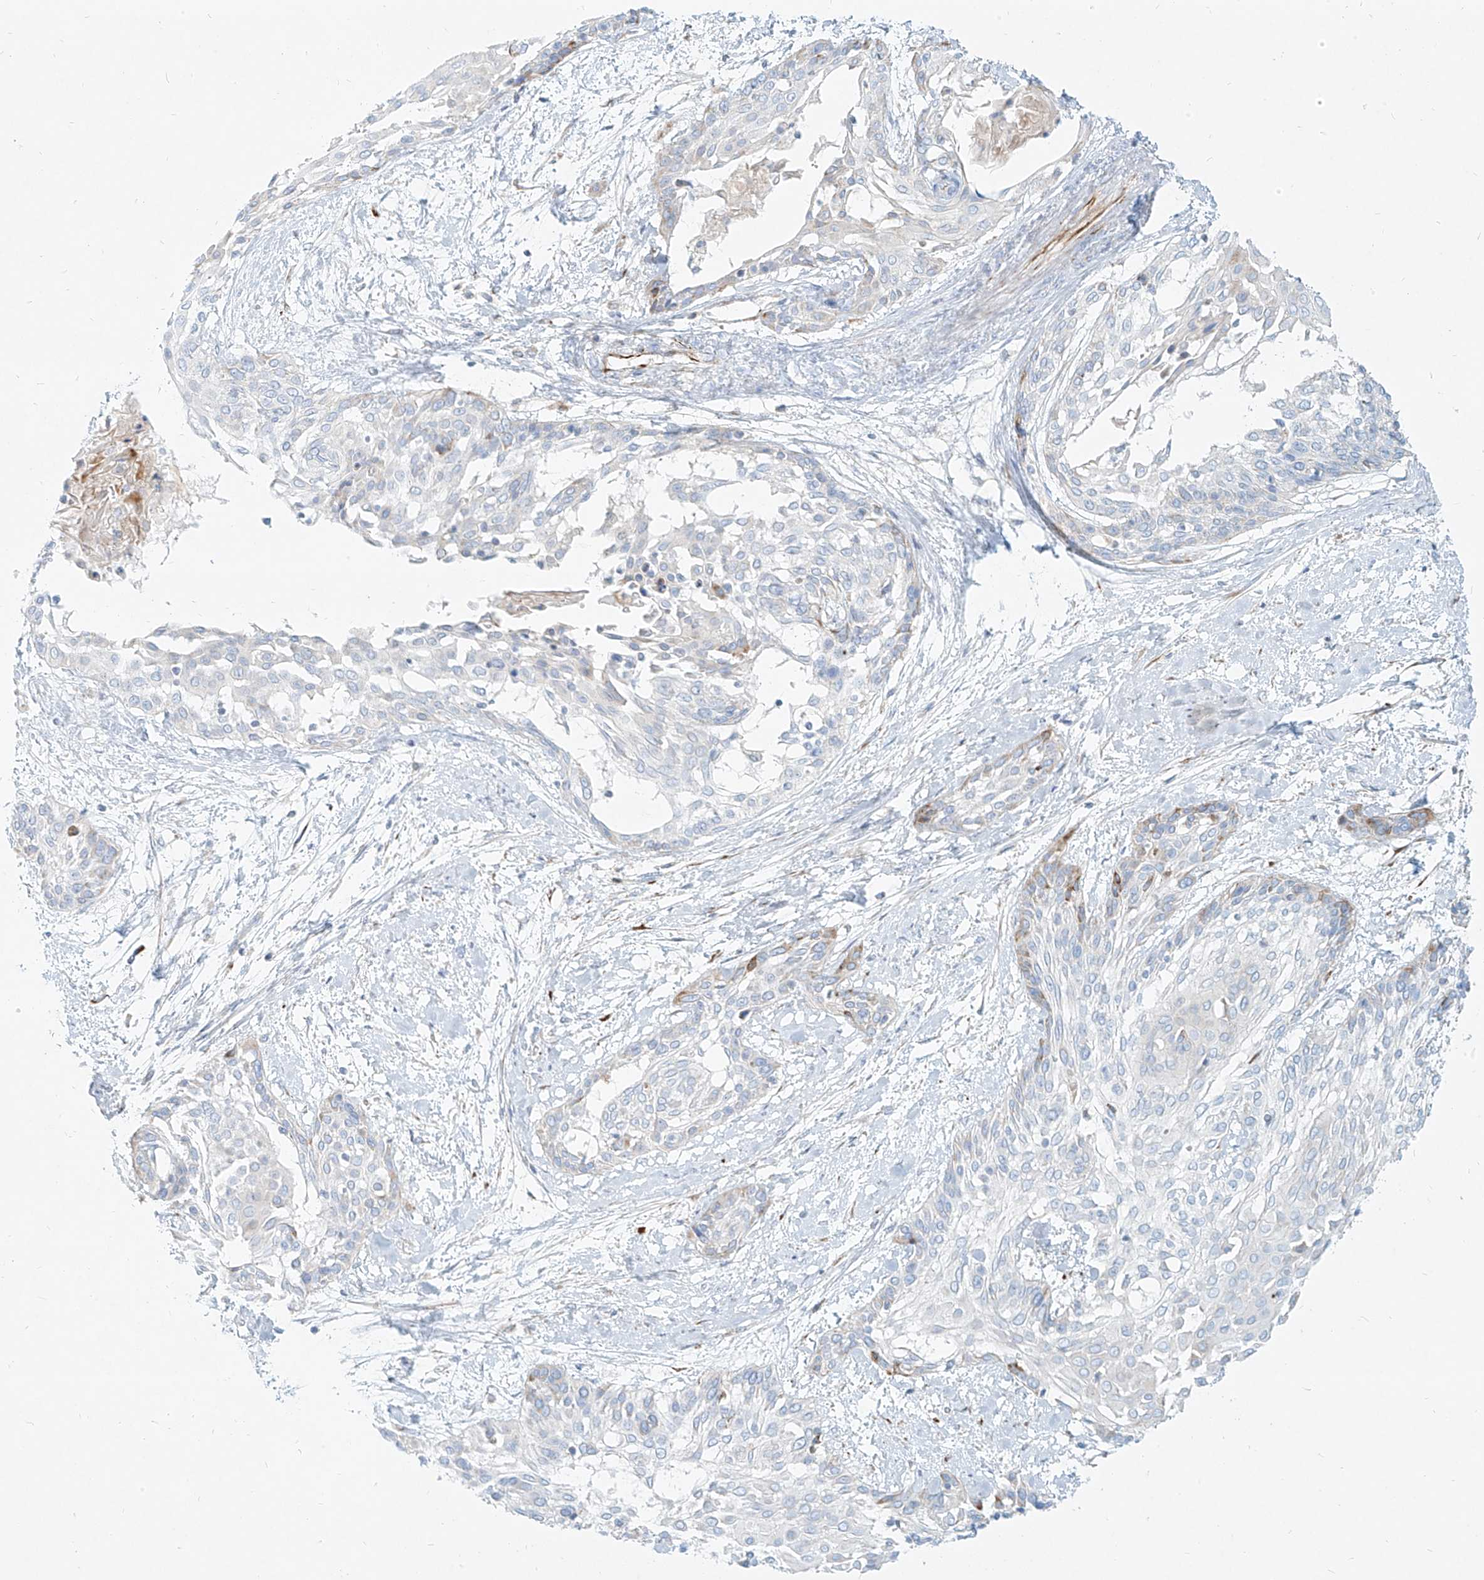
{"staining": {"intensity": "negative", "quantity": "none", "location": "none"}, "tissue": "cervical cancer", "cell_type": "Tumor cells", "image_type": "cancer", "snomed": [{"axis": "morphology", "description": "Squamous cell carcinoma, NOS"}, {"axis": "topography", "description": "Cervix"}], "caption": "Squamous cell carcinoma (cervical) was stained to show a protein in brown. There is no significant expression in tumor cells.", "gene": "MTX2", "patient": {"sex": "female", "age": 57}}